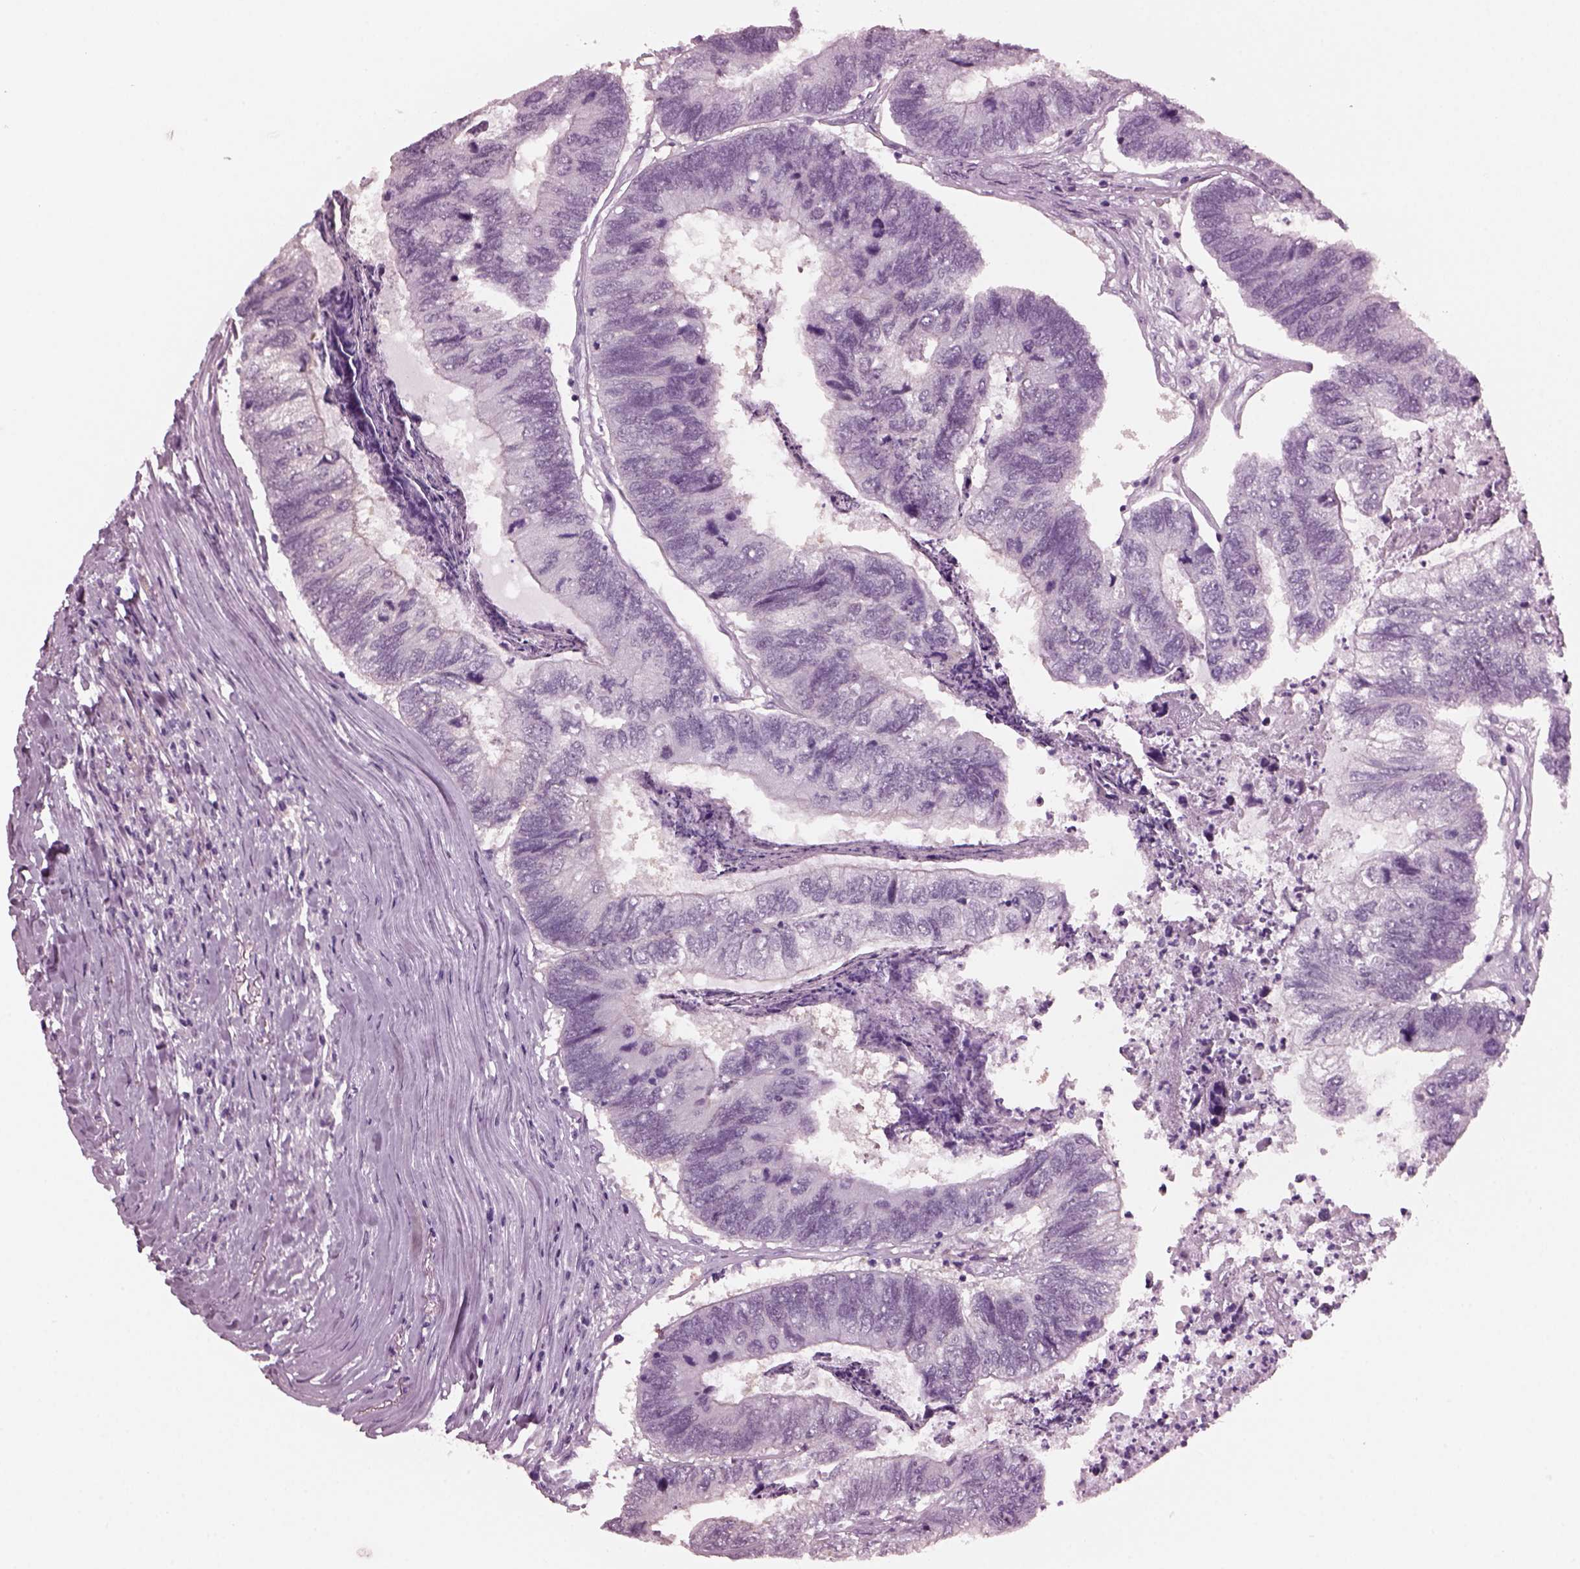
{"staining": {"intensity": "negative", "quantity": "none", "location": "none"}, "tissue": "colorectal cancer", "cell_type": "Tumor cells", "image_type": "cancer", "snomed": [{"axis": "morphology", "description": "Adenocarcinoma, NOS"}, {"axis": "topography", "description": "Colon"}], "caption": "Immunohistochemistry micrograph of colorectal cancer (adenocarcinoma) stained for a protein (brown), which displays no expression in tumor cells.", "gene": "SHTN1", "patient": {"sex": "female", "age": 67}}